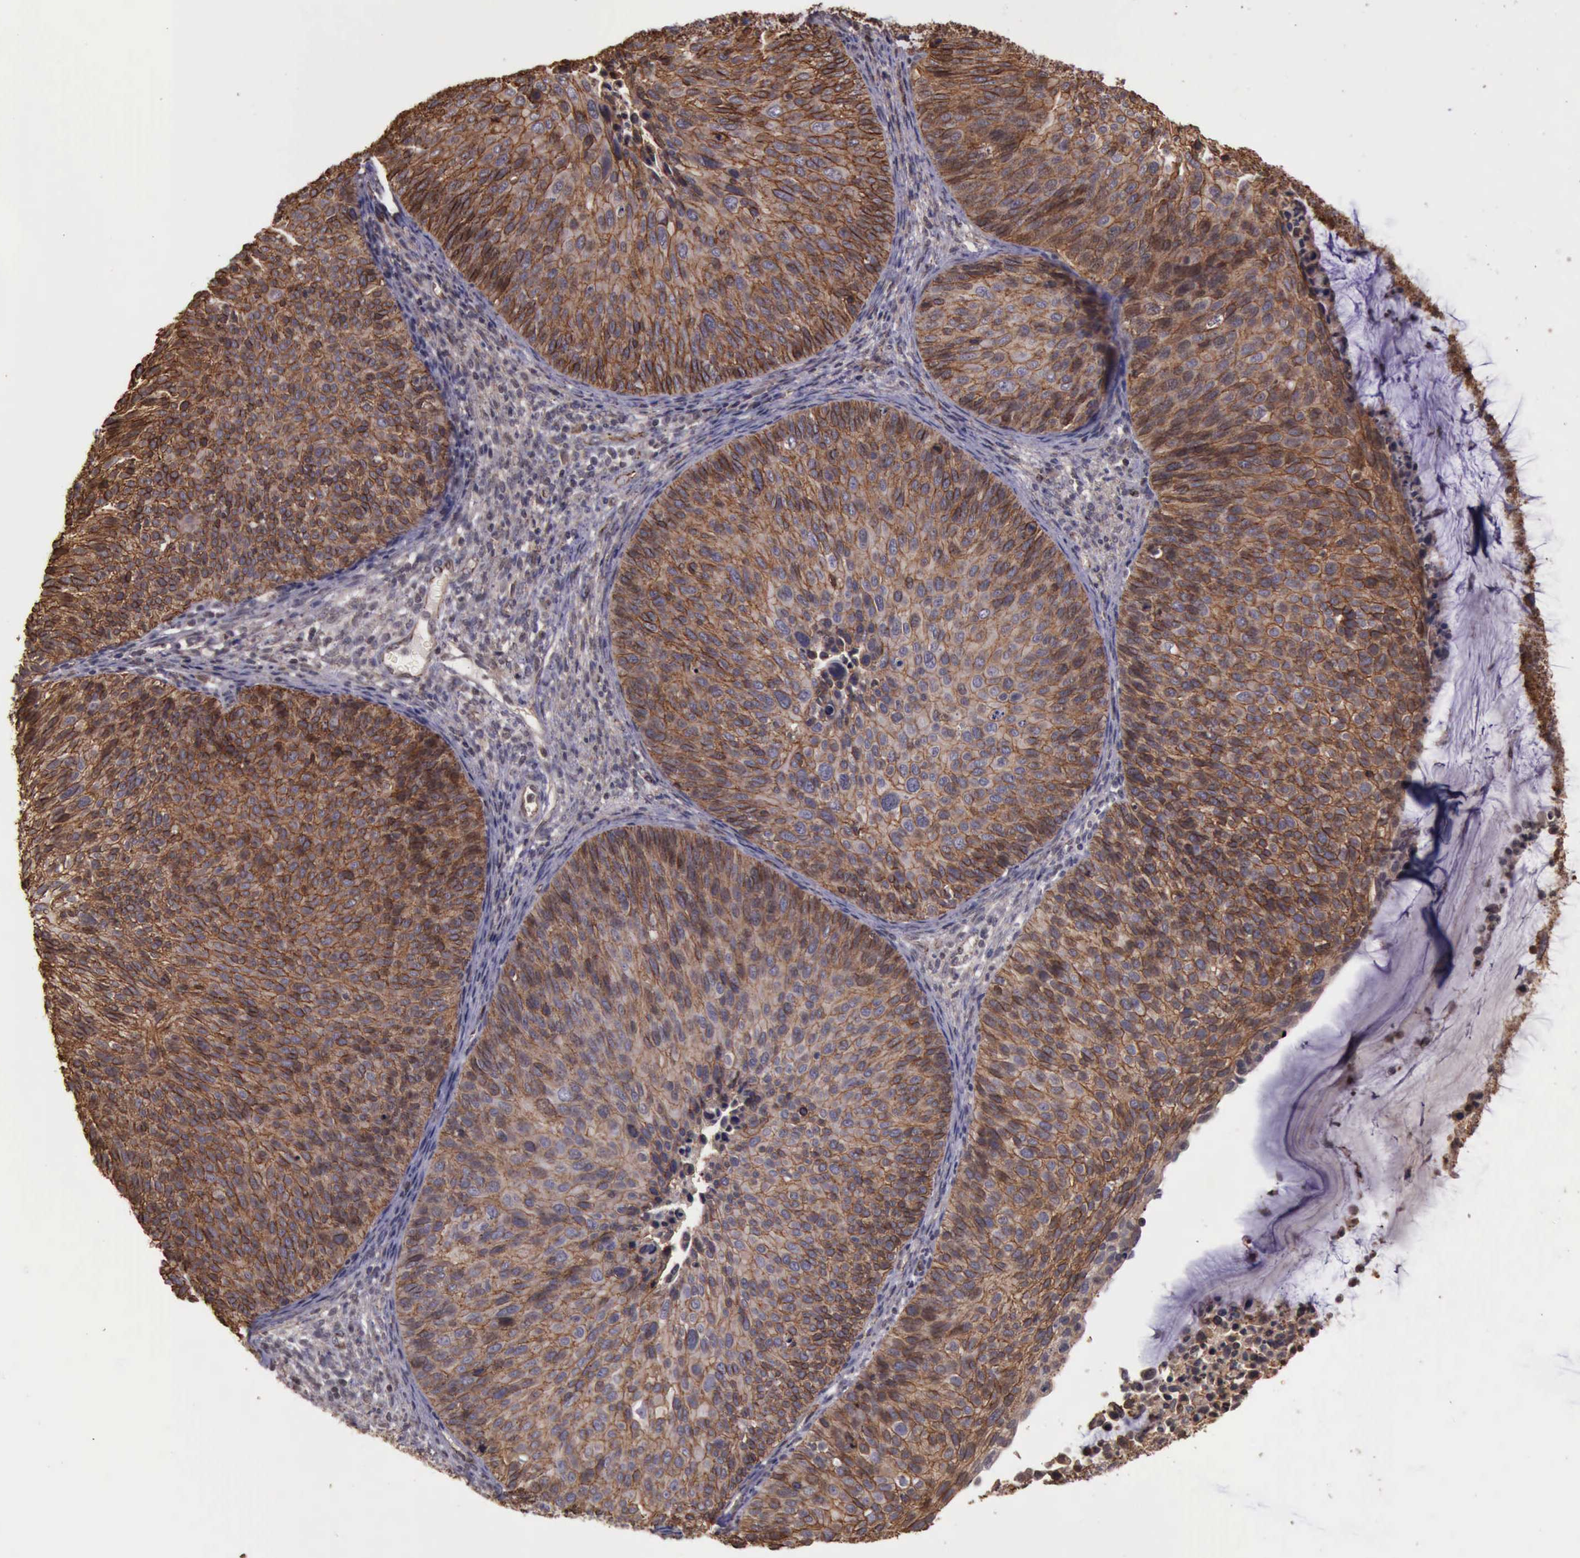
{"staining": {"intensity": "moderate", "quantity": ">75%", "location": "cytoplasmic/membranous"}, "tissue": "cervical cancer", "cell_type": "Tumor cells", "image_type": "cancer", "snomed": [{"axis": "morphology", "description": "Squamous cell carcinoma, NOS"}, {"axis": "topography", "description": "Cervix"}], "caption": "Cervical squamous cell carcinoma stained for a protein reveals moderate cytoplasmic/membranous positivity in tumor cells.", "gene": "CTNNB1", "patient": {"sex": "female", "age": 36}}